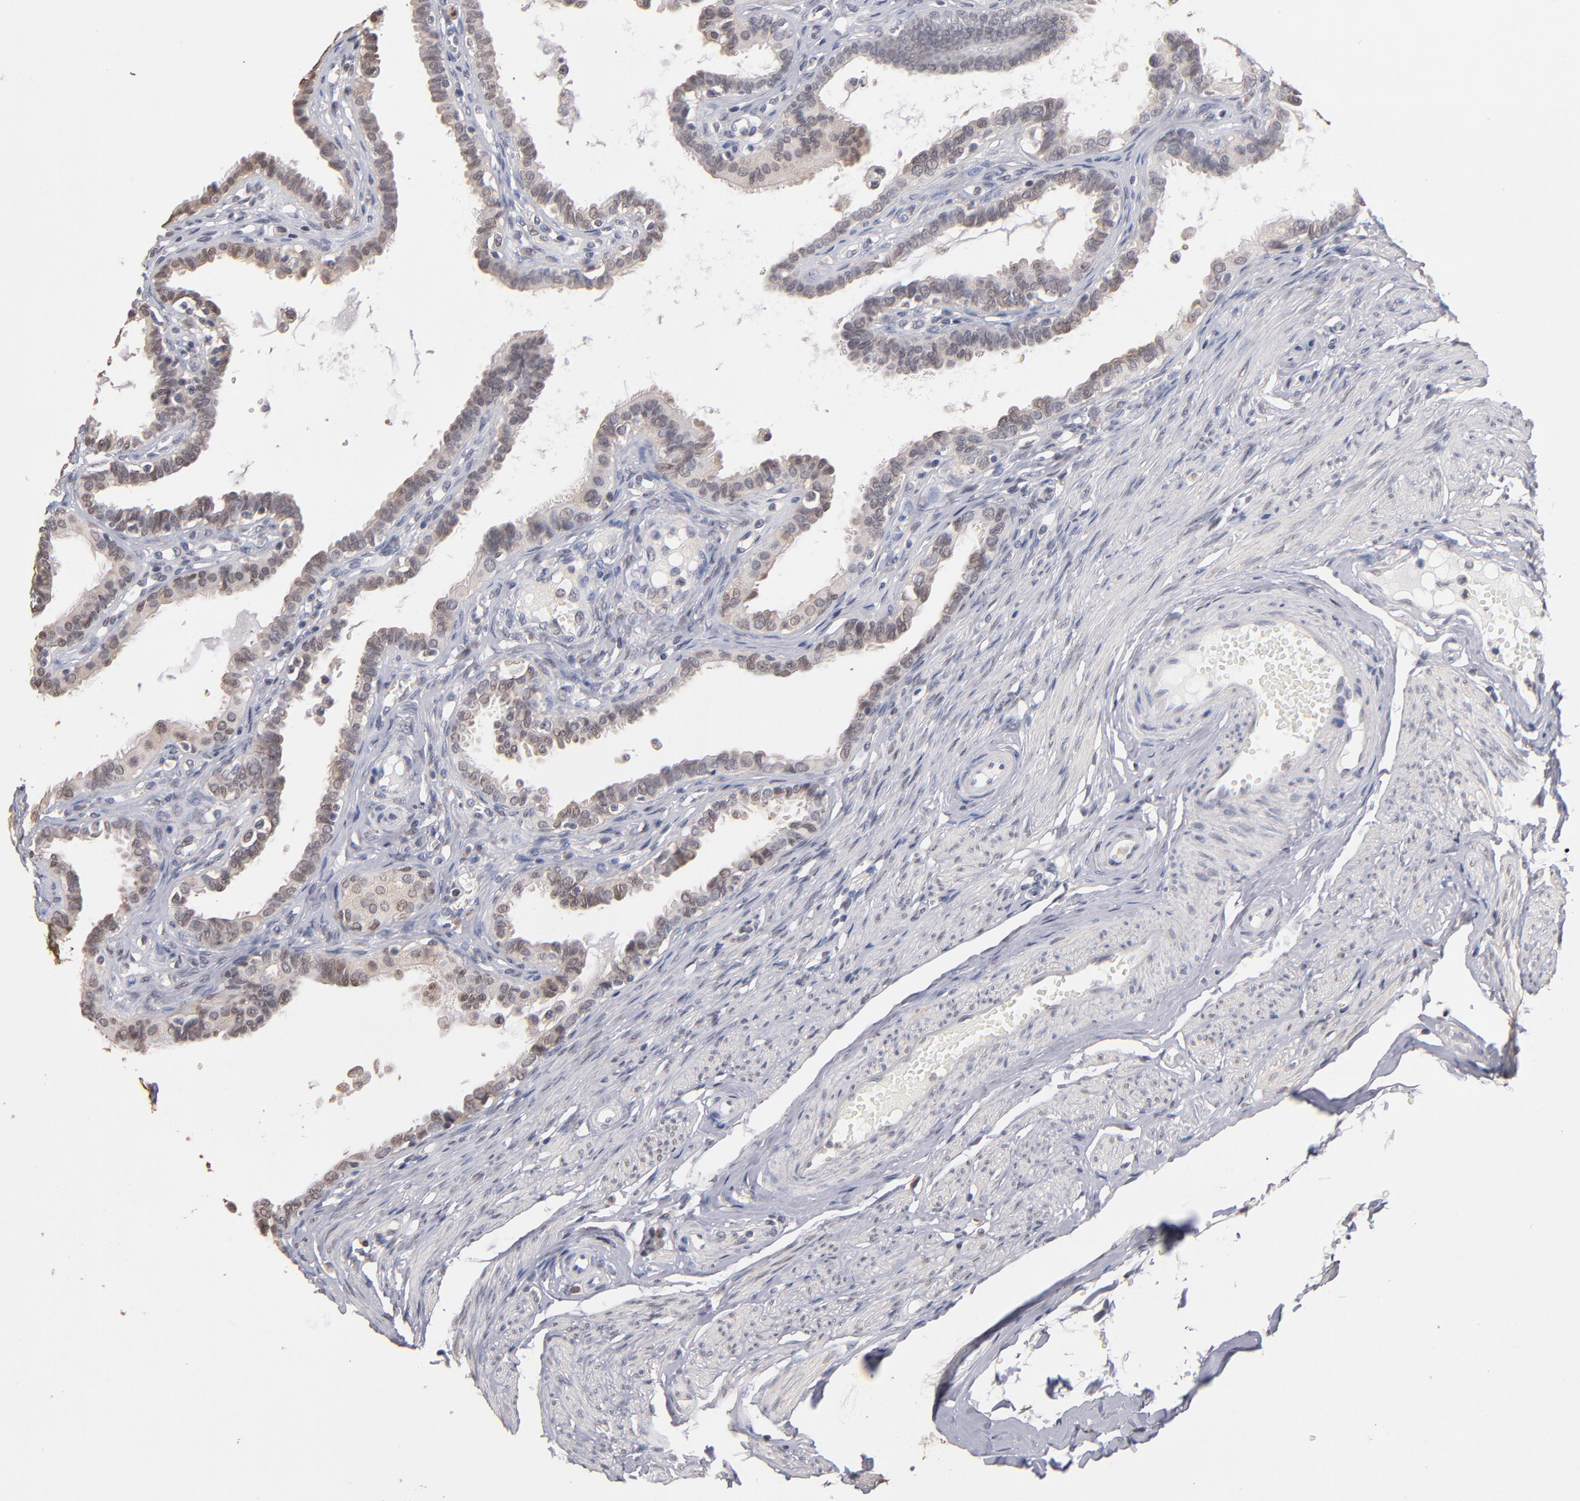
{"staining": {"intensity": "weak", "quantity": "25%-75%", "location": "cytoplasmic/membranous"}, "tissue": "fallopian tube", "cell_type": "Glandular cells", "image_type": "normal", "snomed": [{"axis": "morphology", "description": "Normal tissue, NOS"}, {"axis": "topography", "description": "Fallopian tube"}], "caption": "Fallopian tube stained for a protein (brown) displays weak cytoplasmic/membranous positive staining in approximately 25%-75% of glandular cells.", "gene": "PSMD10", "patient": {"sex": "female", "age": 67}}